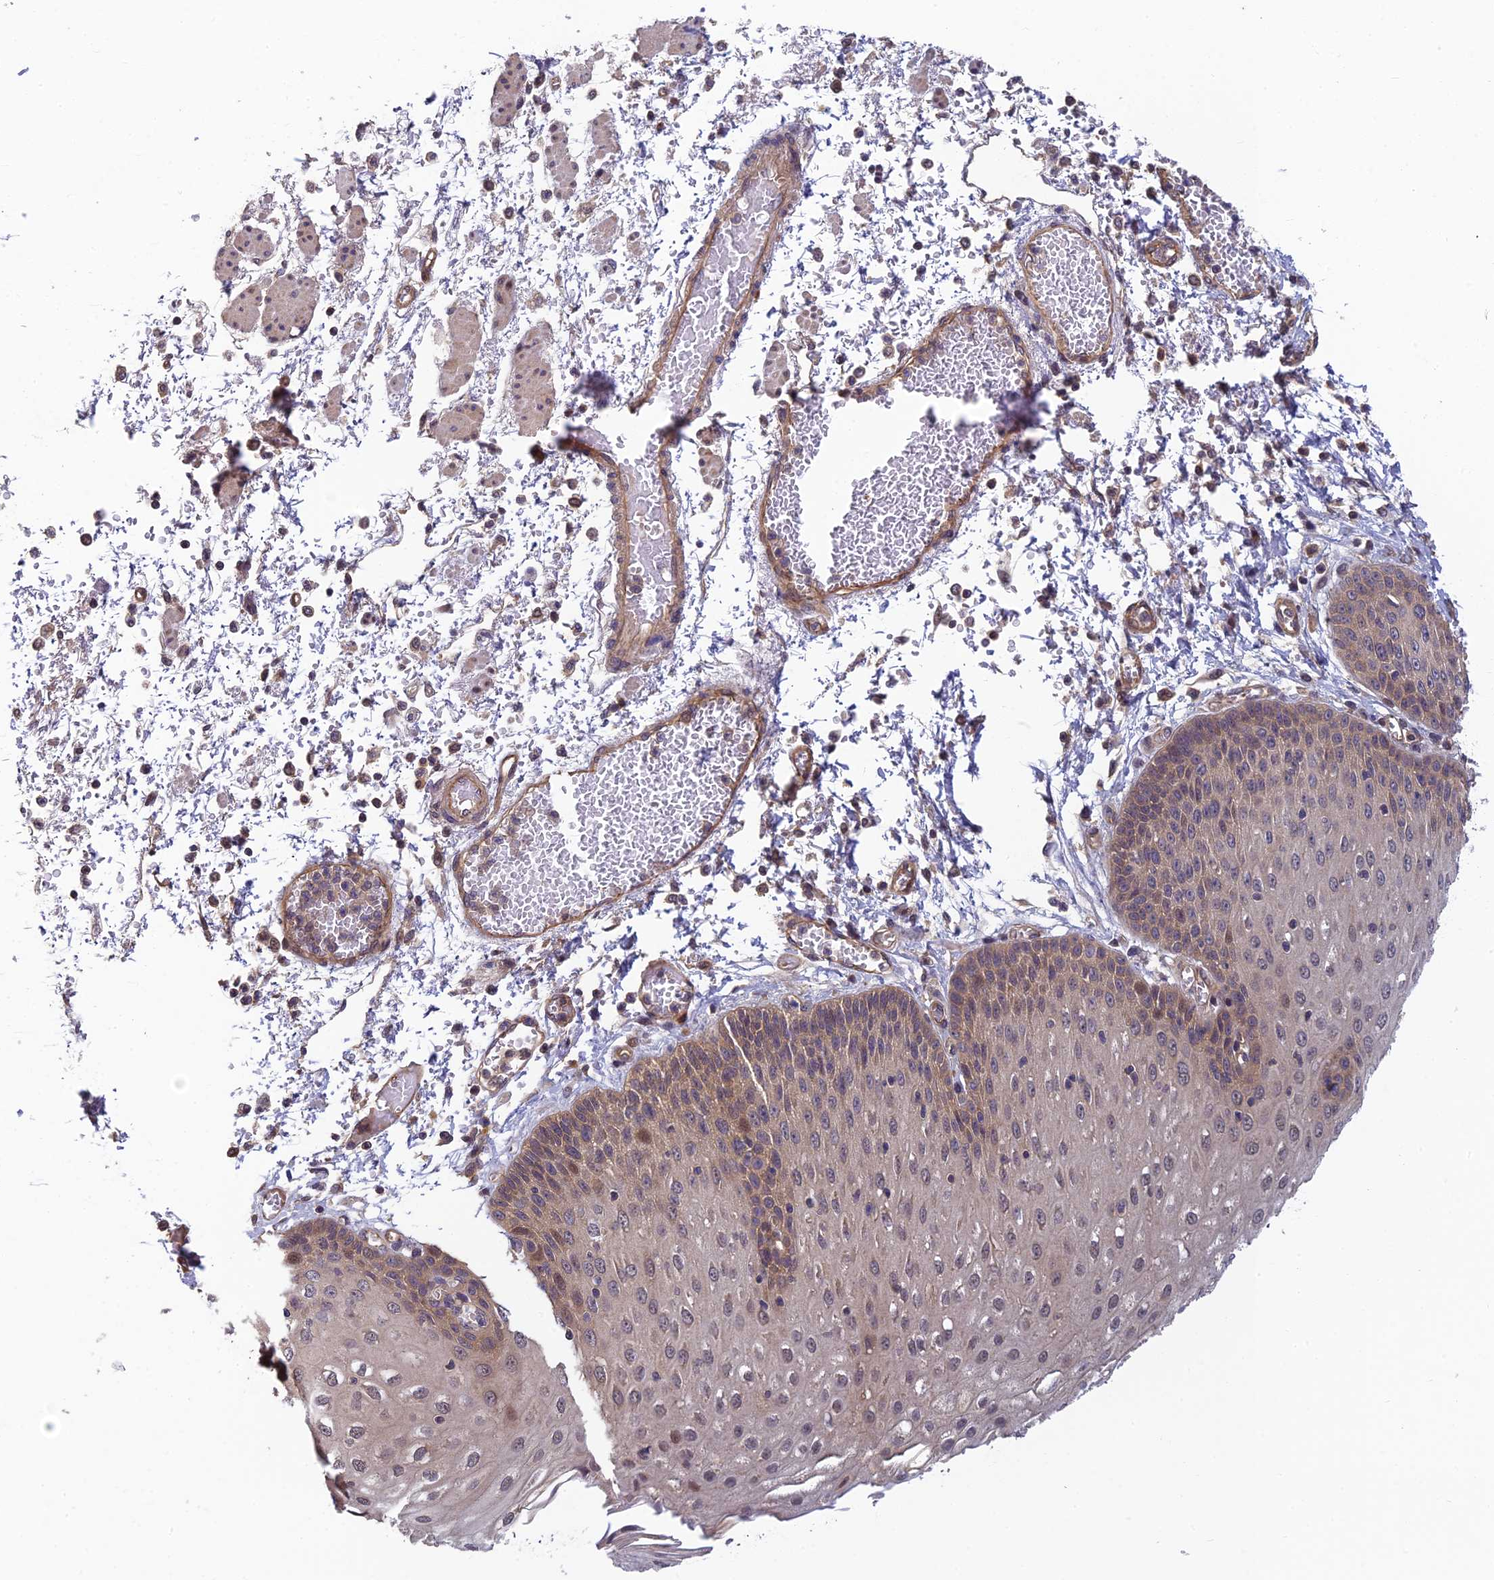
{"staining": {"intensity": "moderate", "quantity": "<25%", "location": "cytoplasmic/membranous,nuclear"}, "tissue": "esophagus", "cell_type": "Squamous epithelial cells", "image_type": "normal", "snomed": [{"axis": "morphology", "description": "Normal tissue, NOS"}, {"axis": "topography", "description": "Esophagus"}], "caption": "Squamous epithelial cells demonstrate low levels of moderate cytoplasmic/membranous,nuclear staining in about <25% of cells in unremarkable esophagus. (brown staining indicates protein expression, while blue staining denotes nuclei).", "gene": "PIKFYVE", "patient": {"sex": "male", "age": 81}}